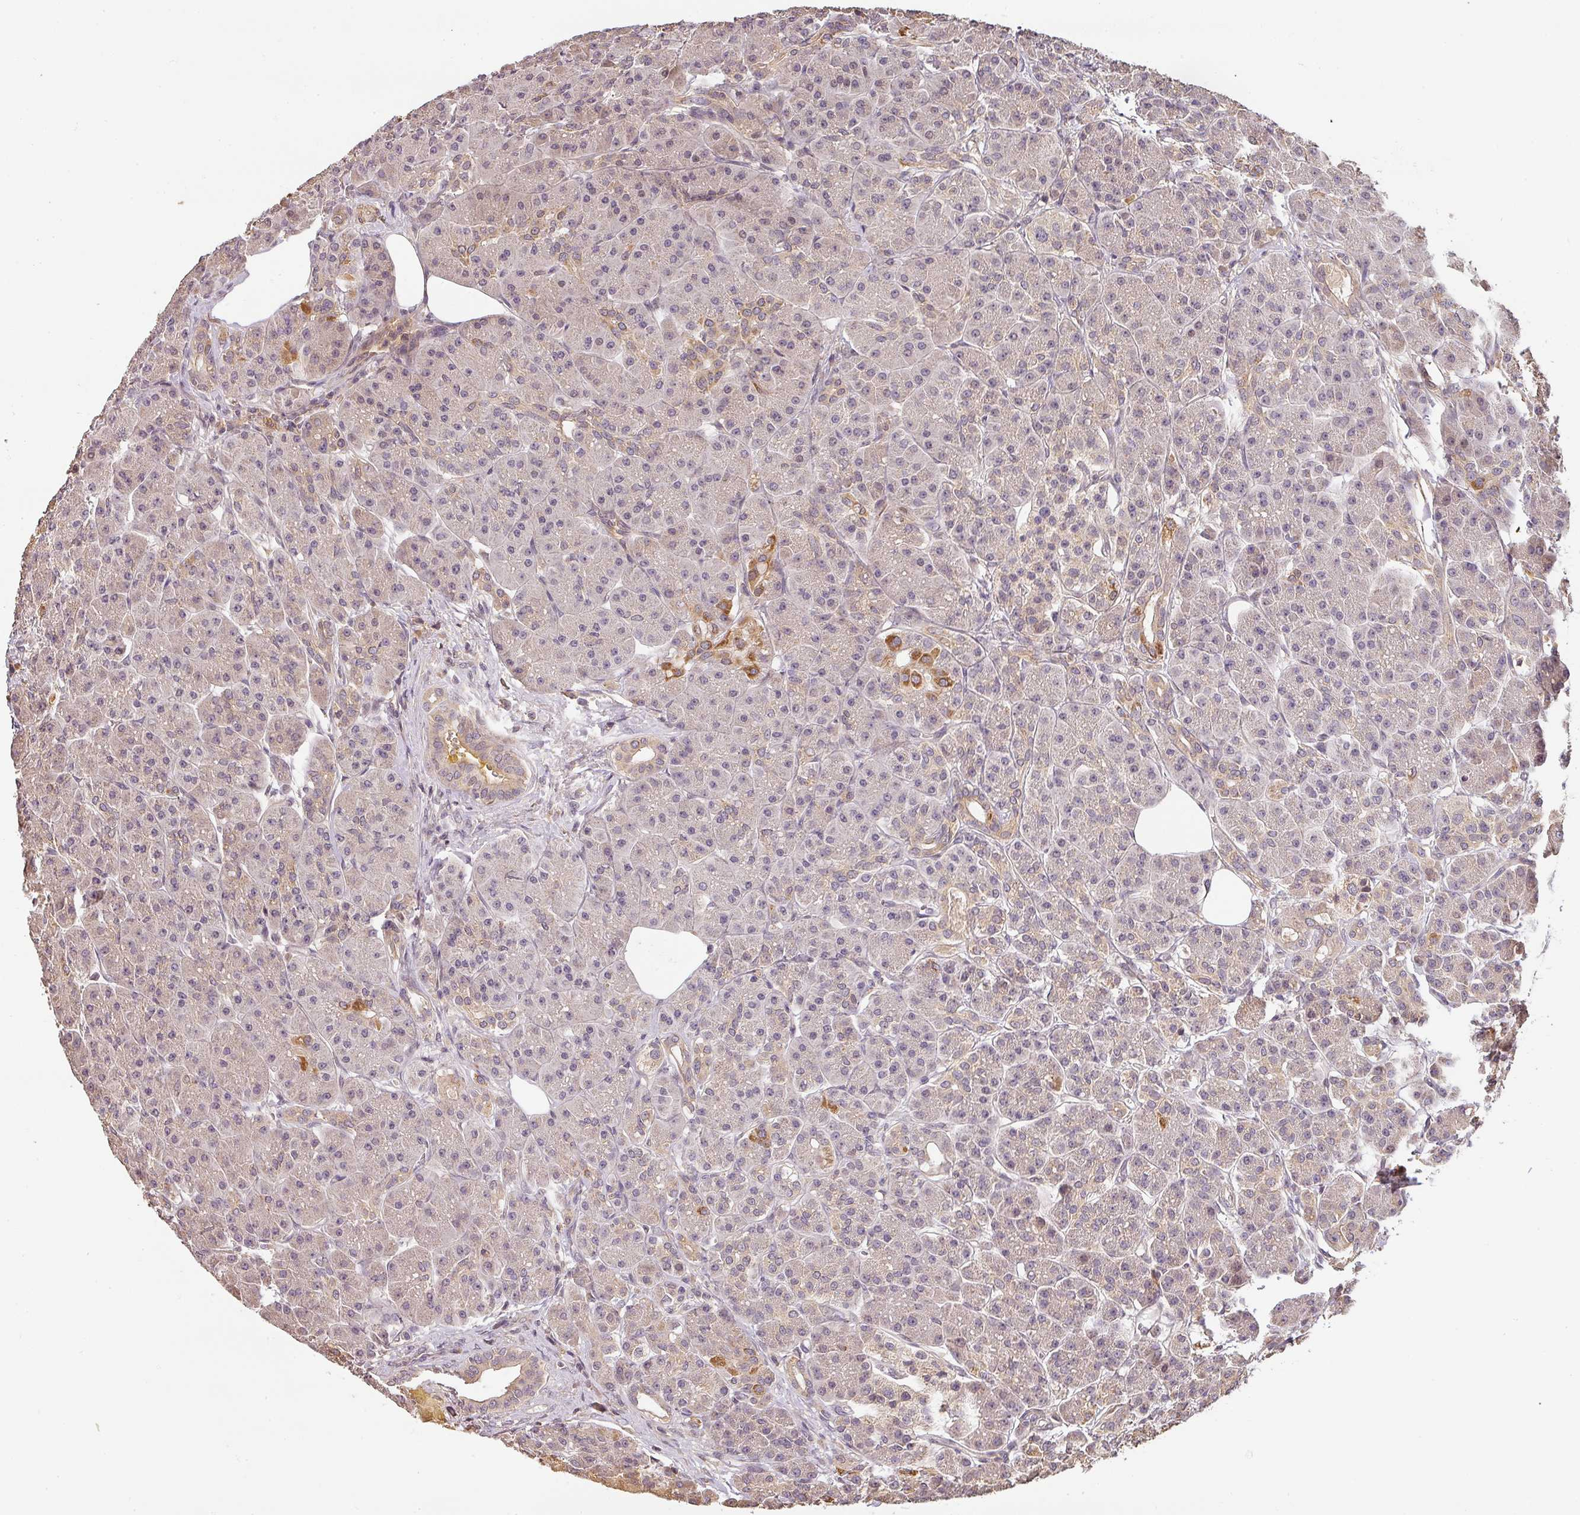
{"staining": {"intensity": "moderate", "quantity": "<25%", "location": "cytoplasmic/membranous"}, "tissue": "pancreas", "cell_type": "Exocrine glandular cells", "image_type": "normal", "snomed": [{"axis": "morphology", "description": "Normal tissue, NOS"}, {"axis": "topography", "description": "Pancreas"}], "caption": "Protein expression analysis of normal human pancreas reveals moderate cytoplasmic/membranous expression in approximately <25% of exocrine glandular cells.", "gene": "BPIFB3", "patient": {"sex": "male", "age": 63}}